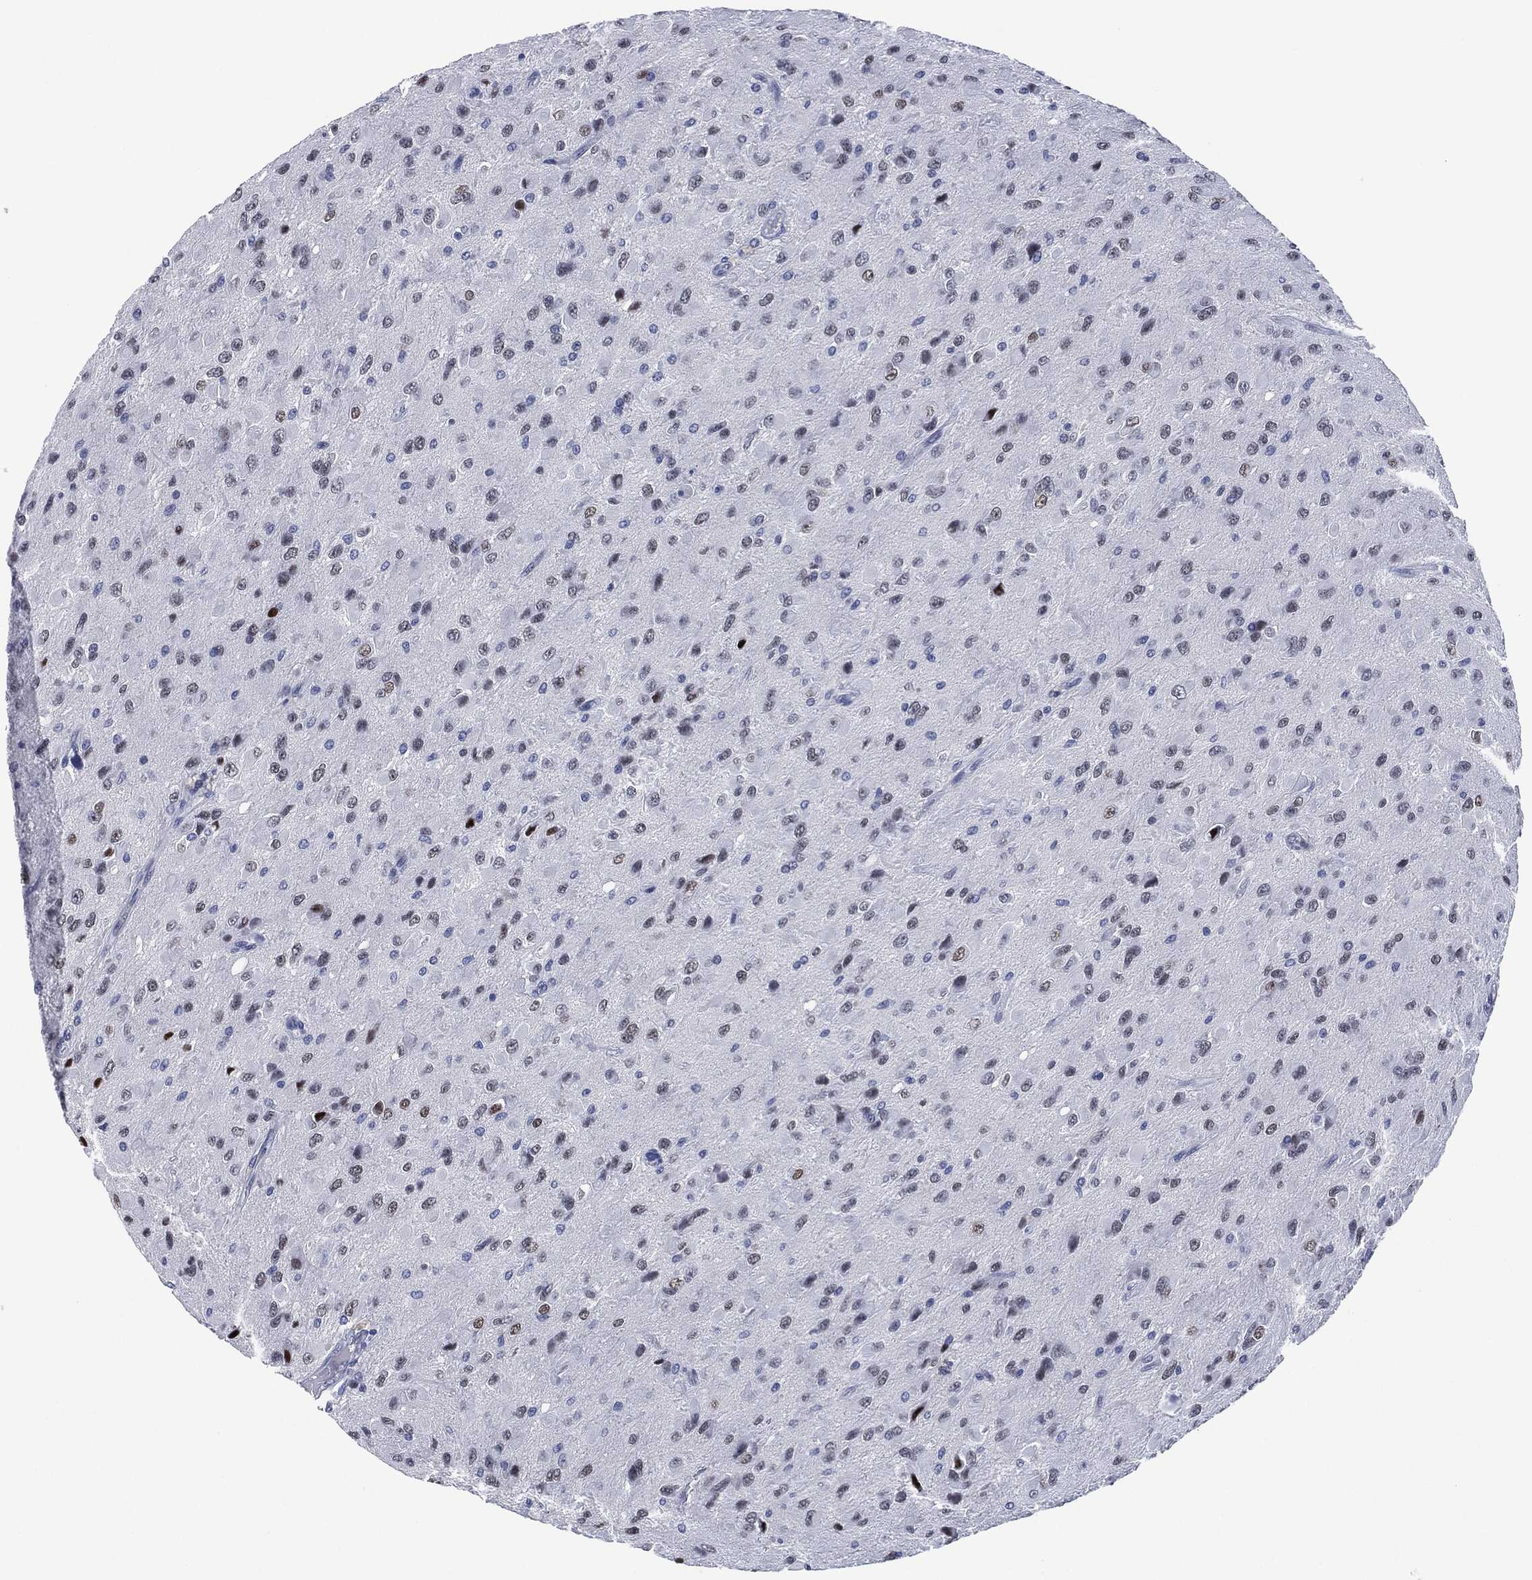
{"staining": {"intensity": "weak", "quantity": "<25%", "location": "nuclear"}, "tissue": "glioma", "cell_type": "Tumor cells", "image_type": "cancer", "snomed": [{"axis": "morphology", "description": "Glioma, malignant, High grade"}, {"axis": "topography", "description": "Cerebral cortex"}], "caption": "The micrograph displays no significant positivity in tumor cells of glioma.", "gene": "MUC16", "patient": {"sex": "male", "age": 35}}